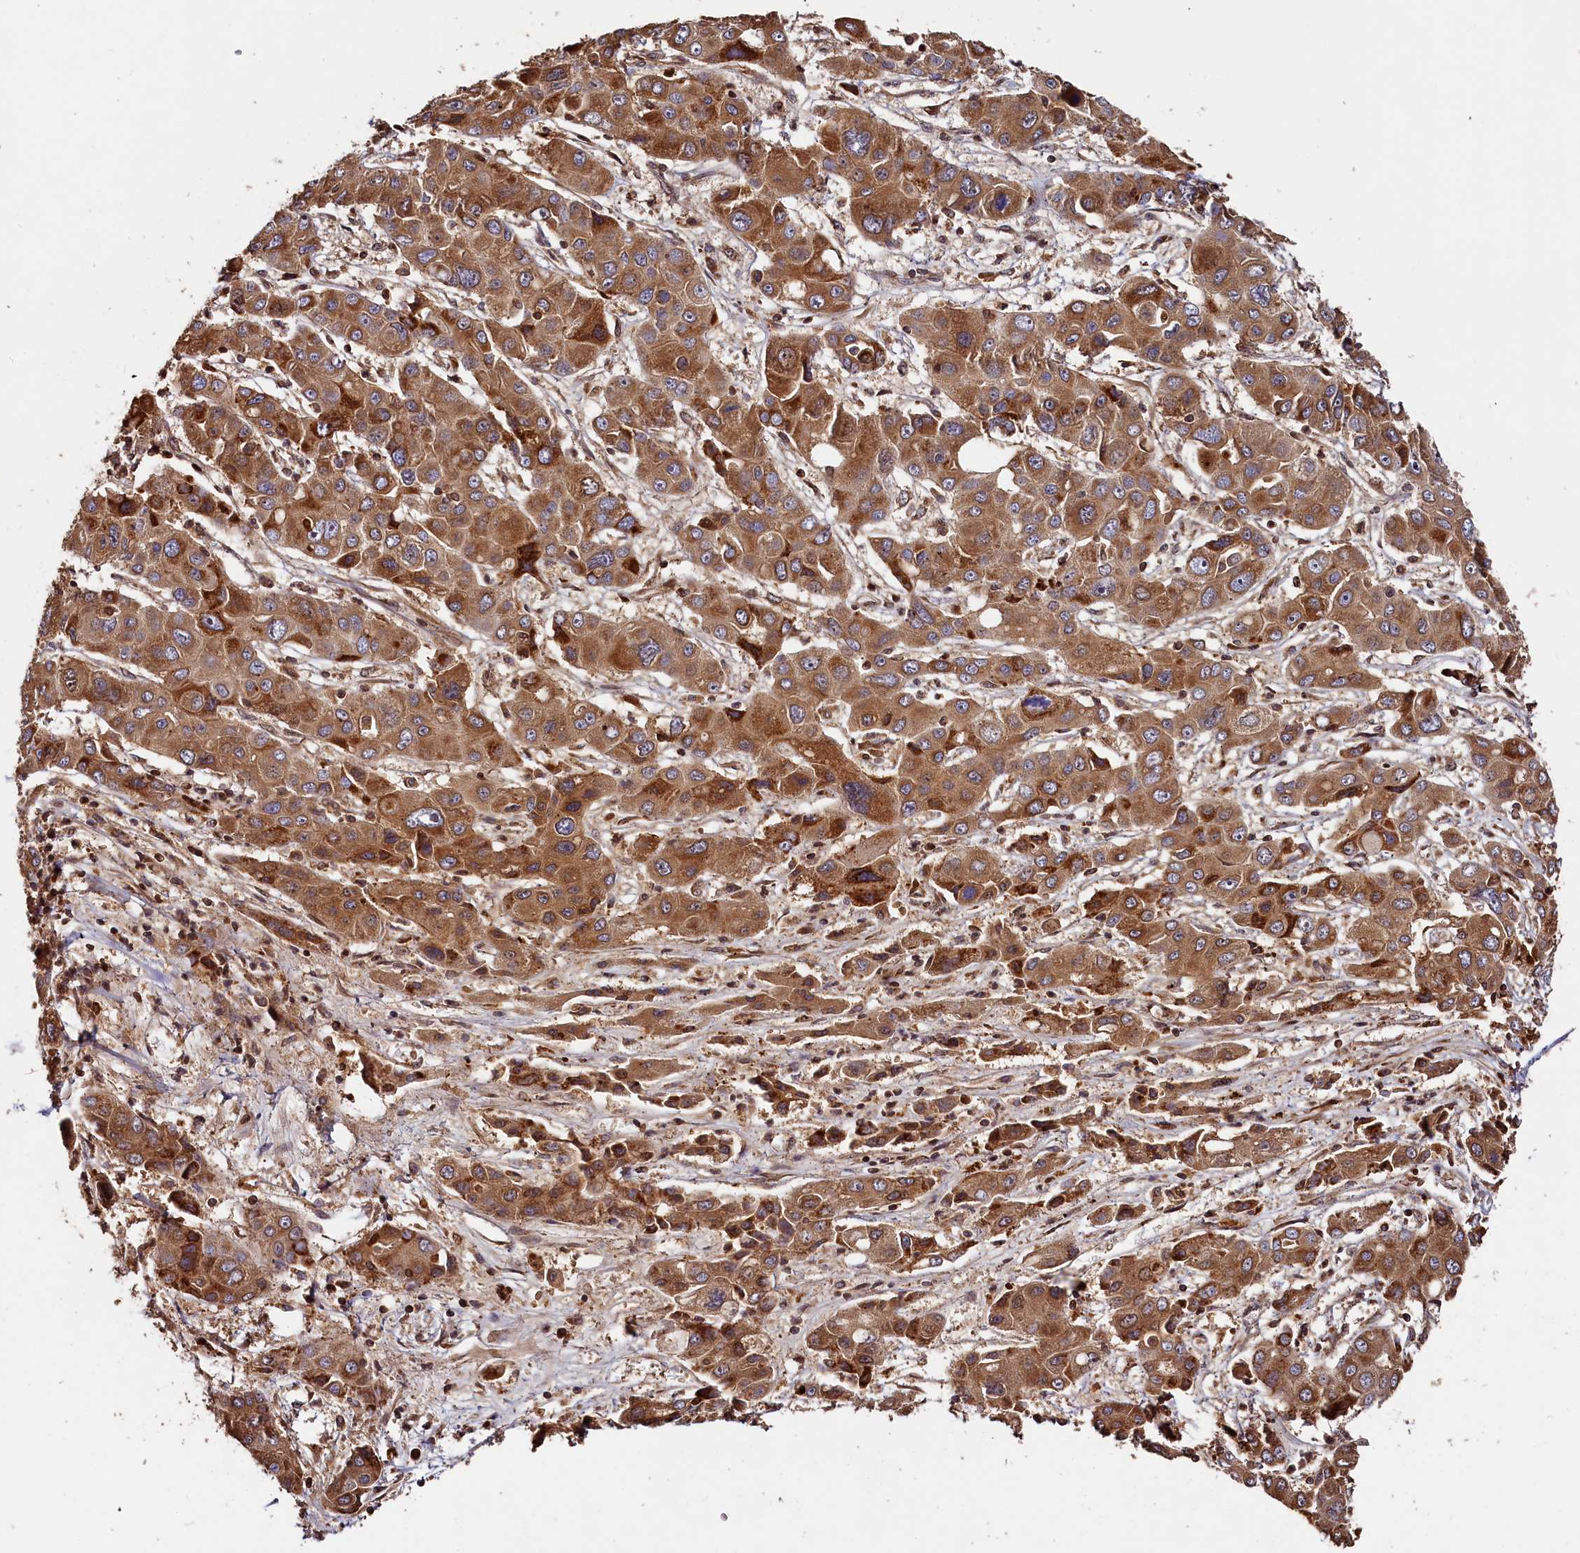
{"staining": {"intensity": "strong", "quantity": ">75%", "location": "cytoplasmic/membranous"}, "tissue": "liver cancer", "cell_type": "Tumor cells", "image_type": "cancer", "snomed": [{"axis": "morphology", "description": "Cholangiocarcinoma"}, {"axis": "topography", "description": "Liver"}], "caption": "IHC micrograph of liver cholangiocarcinoma stained for a protein (brown), which shows high levels of strong cytoplasmic/membranous staining in approximately >75% of tumor cells.", "gene": "HMOX2", "patient": {"sex": "male", "age": 67}}